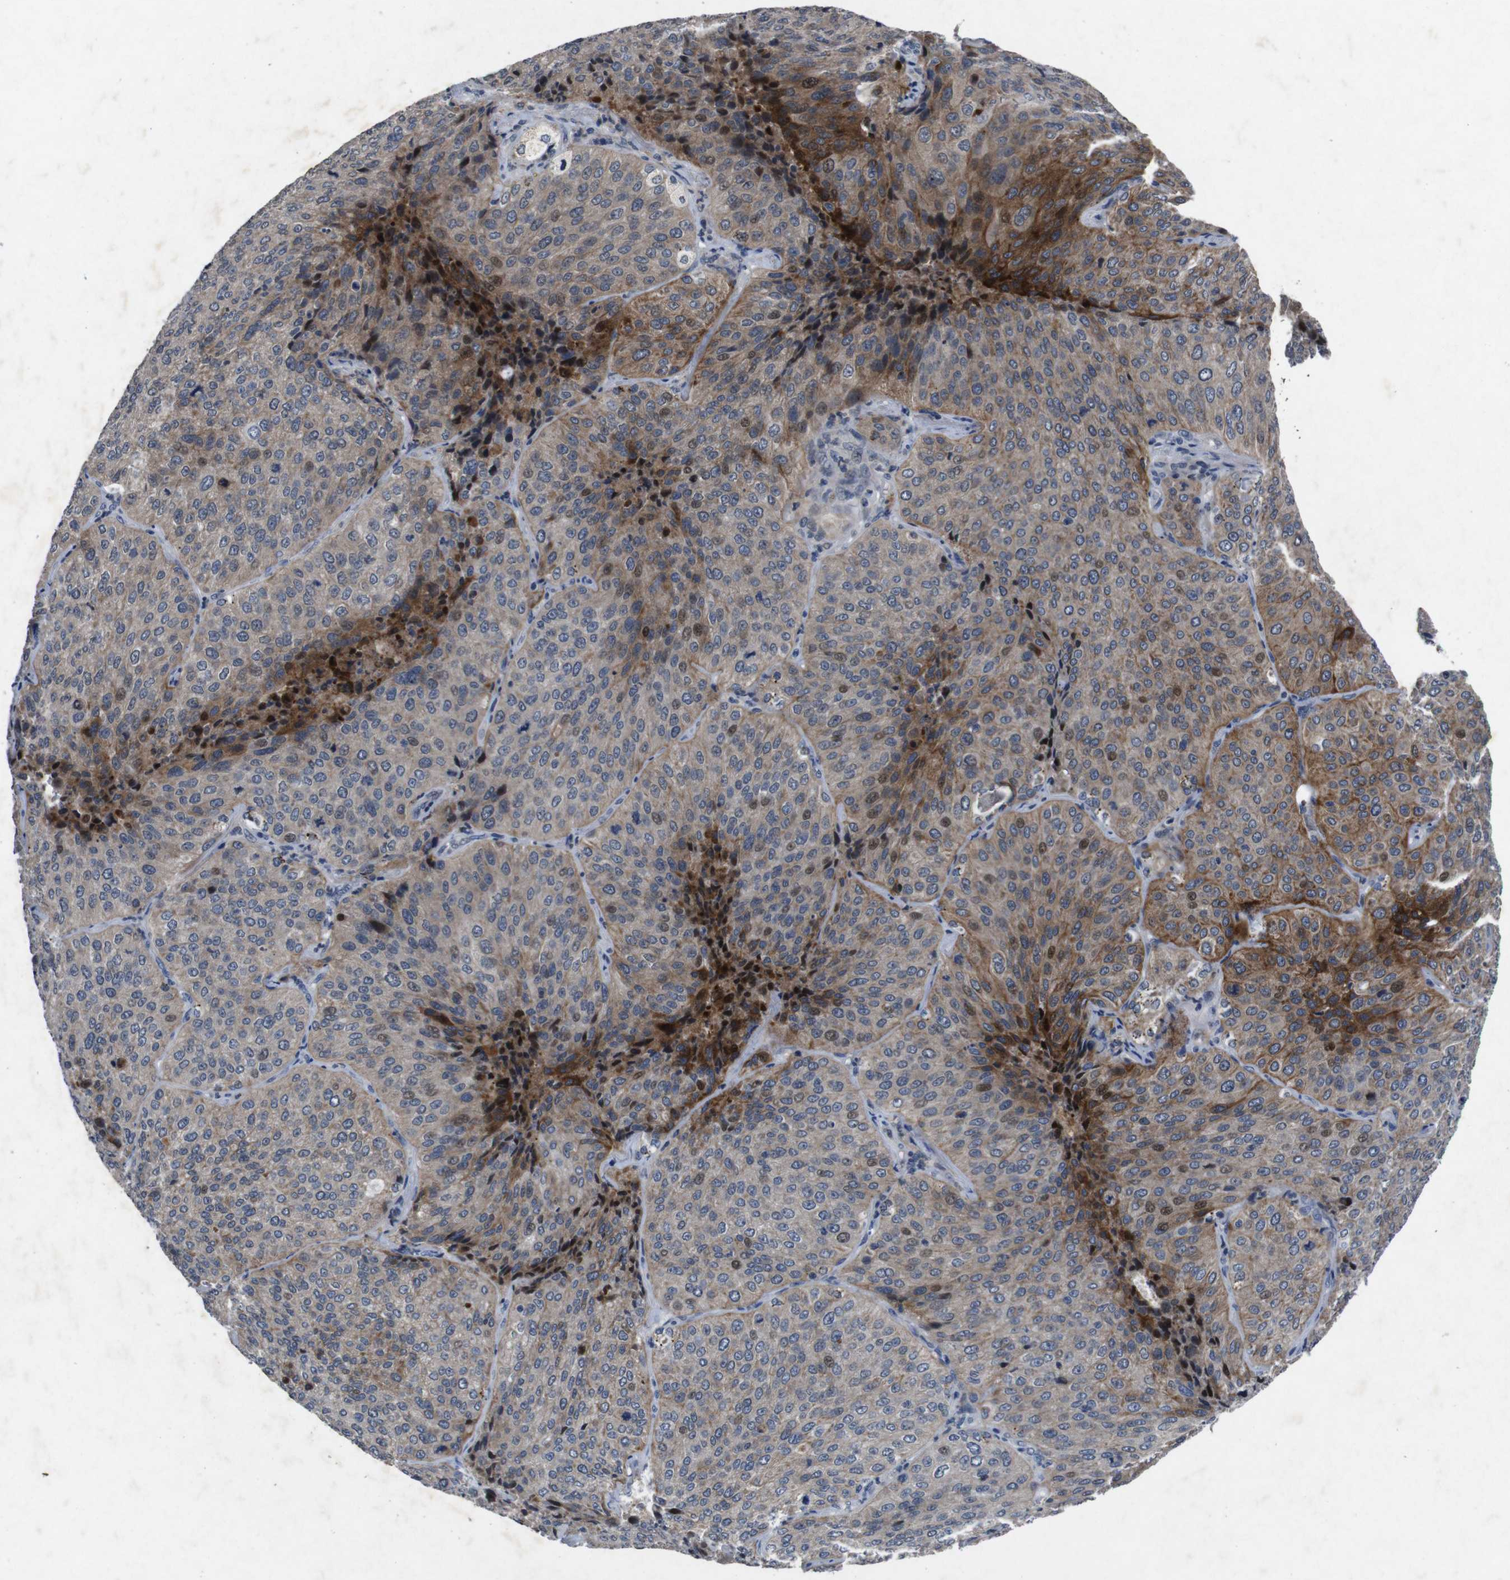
{"staining": {"intensity": "strong", "quantity": "25%-75%", "location": "cytoplasmic/membranous,nuclear"}, "tissue": "lung cancer", "cell_type": "Tumor cells", "image_type": "cancer", "snomed": [{"axis": "morphology", "description": "Squamous cell carcinoma, NOS"}, {"axis": "topography", "description": "Lung"}], "caption": "This photomicrograph reveals IHC staining of lung cancer, with high strong cytoplasmic/membranous and nuclear staining in about 25%-75% of tumor cells.", "gene": "AKT3", "patient": {"sex": "male", "age": 54}}